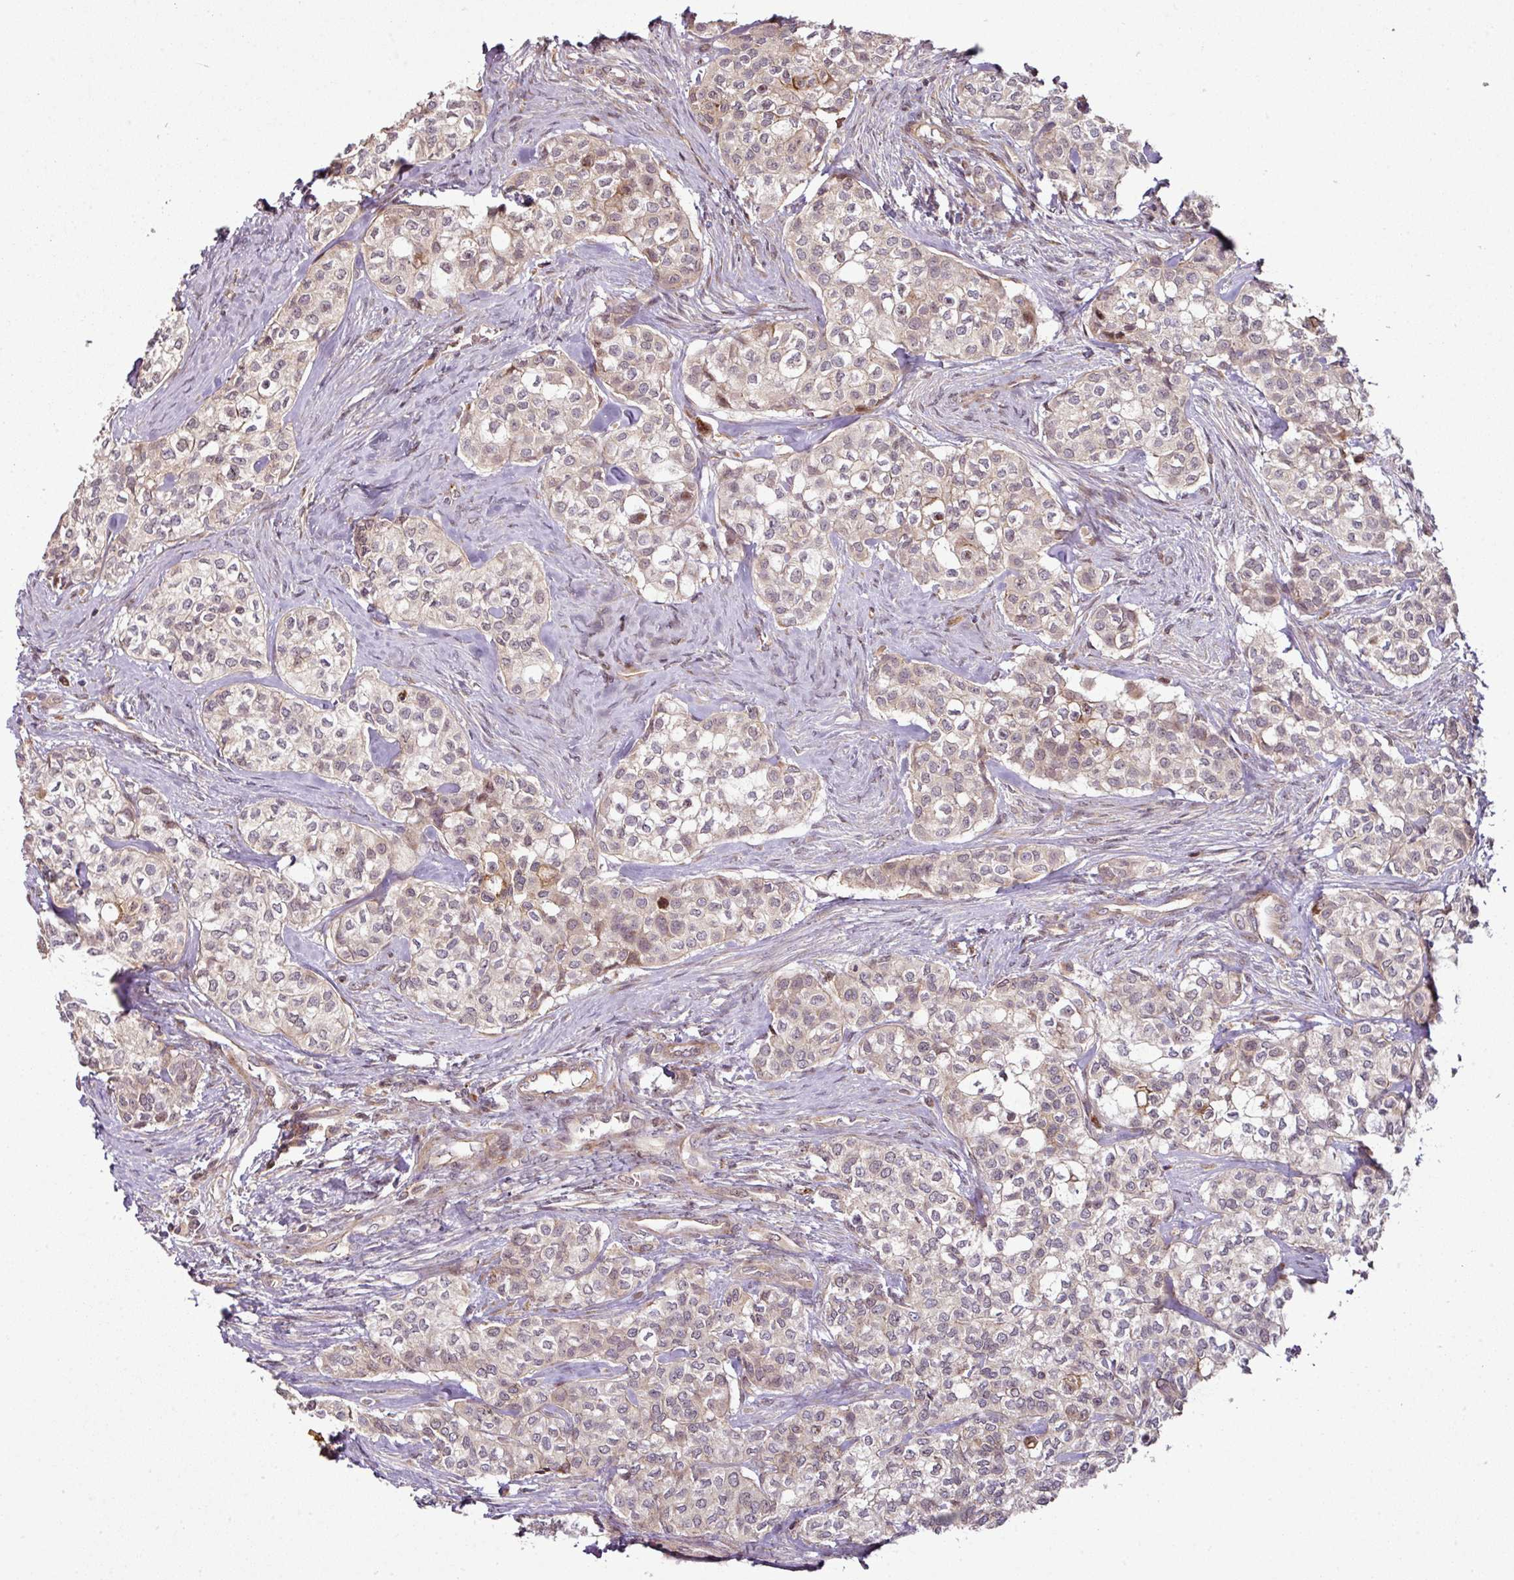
{"staining": {"intensity": "weak", "quantity": "<25%", "location": "cytoplasmic/membranous"}, "tissue": "head and neck cancer", "cell_type": "Tumor cells", "image_type": "cancer", "snomed": [{"axis": "morphology", "description": "Adenocarcinoma, NOS"}, {"axis": "topography", "description": "Head-Neck"}], "caption": "This photomicrograph is of adenocarcinoma (head and neck) stained with immunohistochemistry to label a protein in brown with the nuclei are counter-stained blue. There is no expression in tumor cells. (DAB IHC with hematoxylin counter stain).", "gene": "ATAT1", "patient": {"sex": "male", "age": 81}}